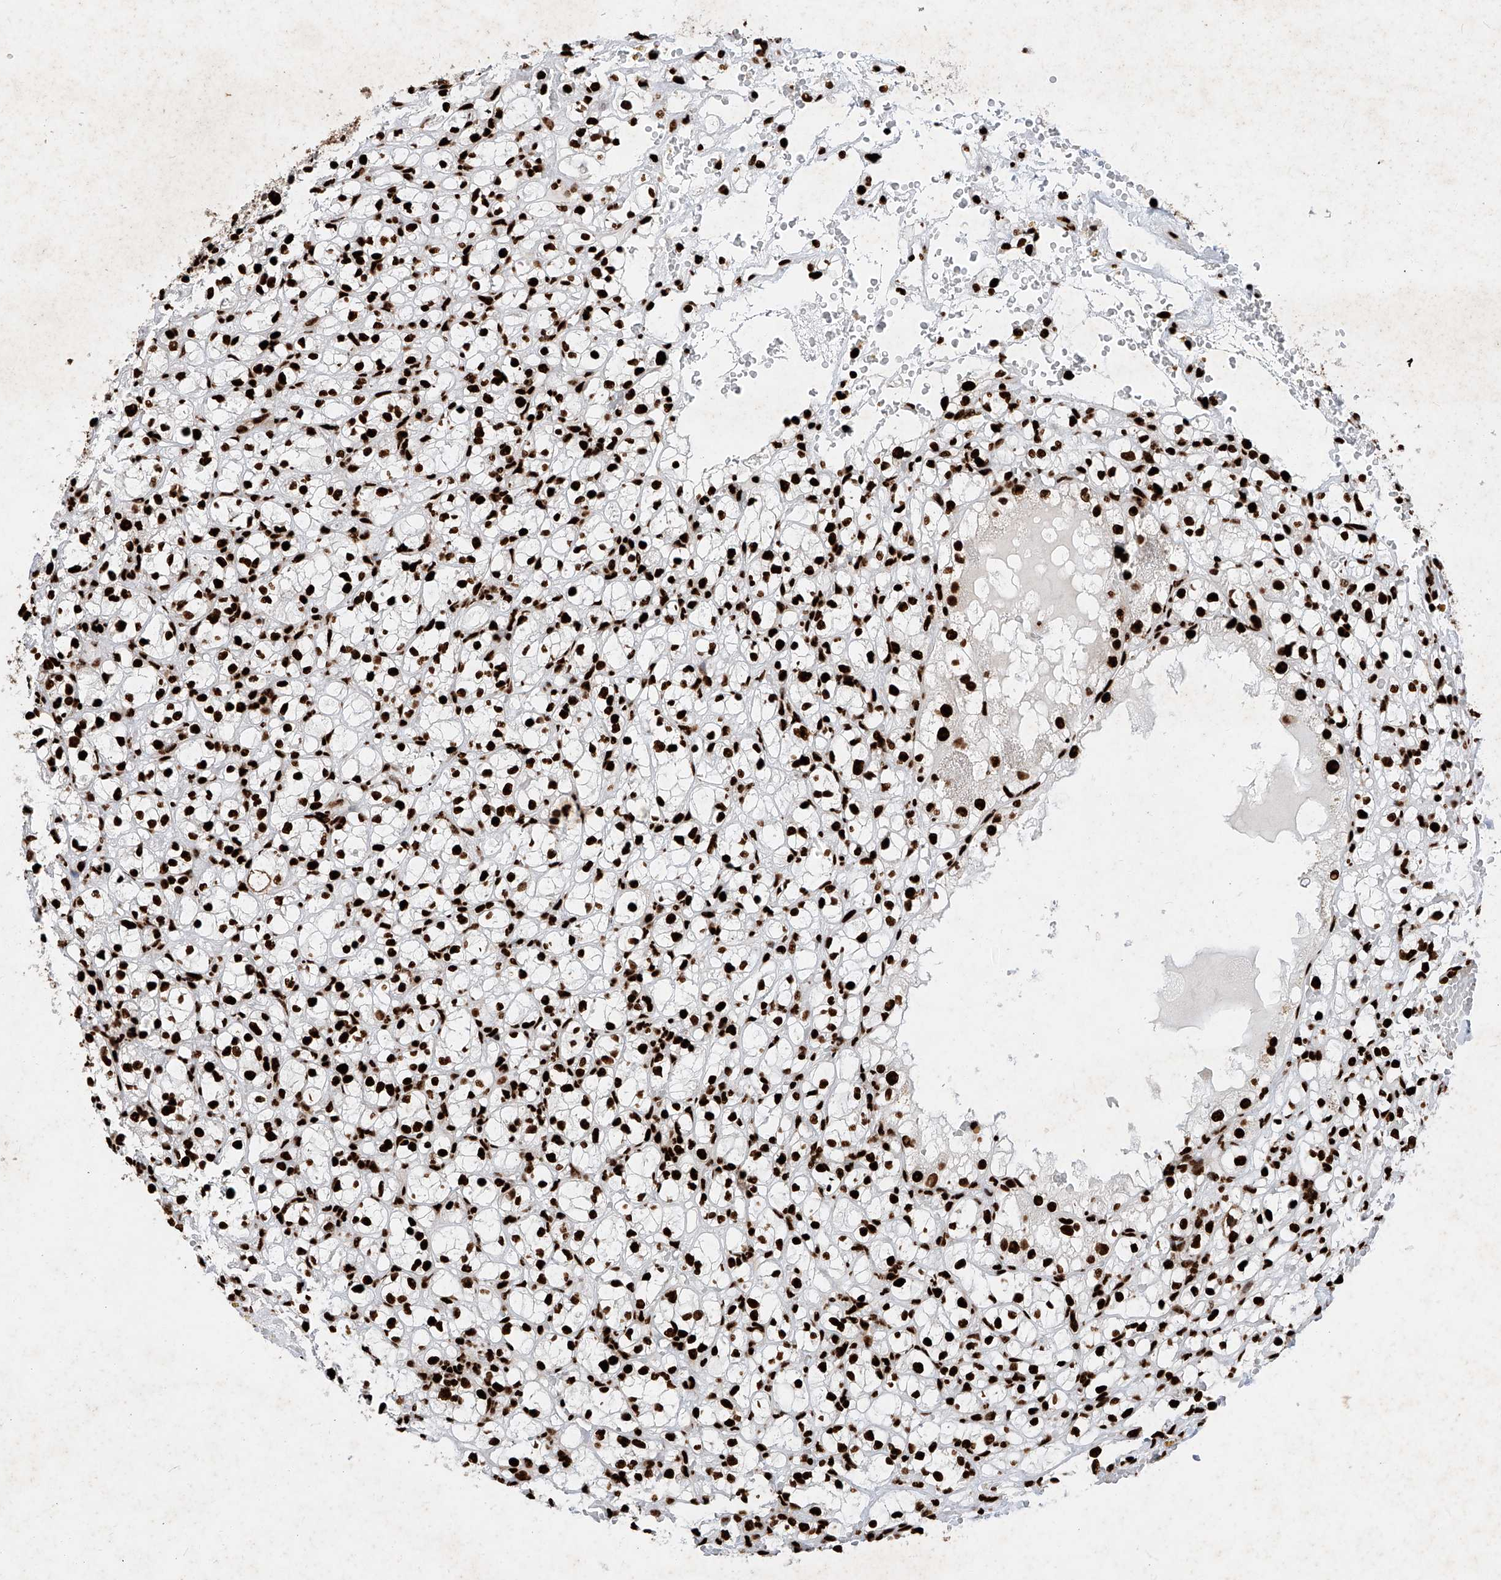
{"staining": {"intensity": "strong", "quantity": ">75%", "location": "nuclear"}, "tissue": "renal cancer", "cell_type": "Tumor cells", "image_type": "cancer", "snomed": [{"axis": "morphology", "description": "Adenocarcinoma, NOS"}, {"axis": "topography", "description": "Kidney"}], "caption": "Renal cancer tissue shows strong nuclear expression in about >75% of tumor cells, visualized by immunohistochemistry. Immunohistochemistry stains the protein of interest in brown and the nuclei are stained blue.", "gene": "SRSF6", "patient": {"sex": "male", "age": 61}}